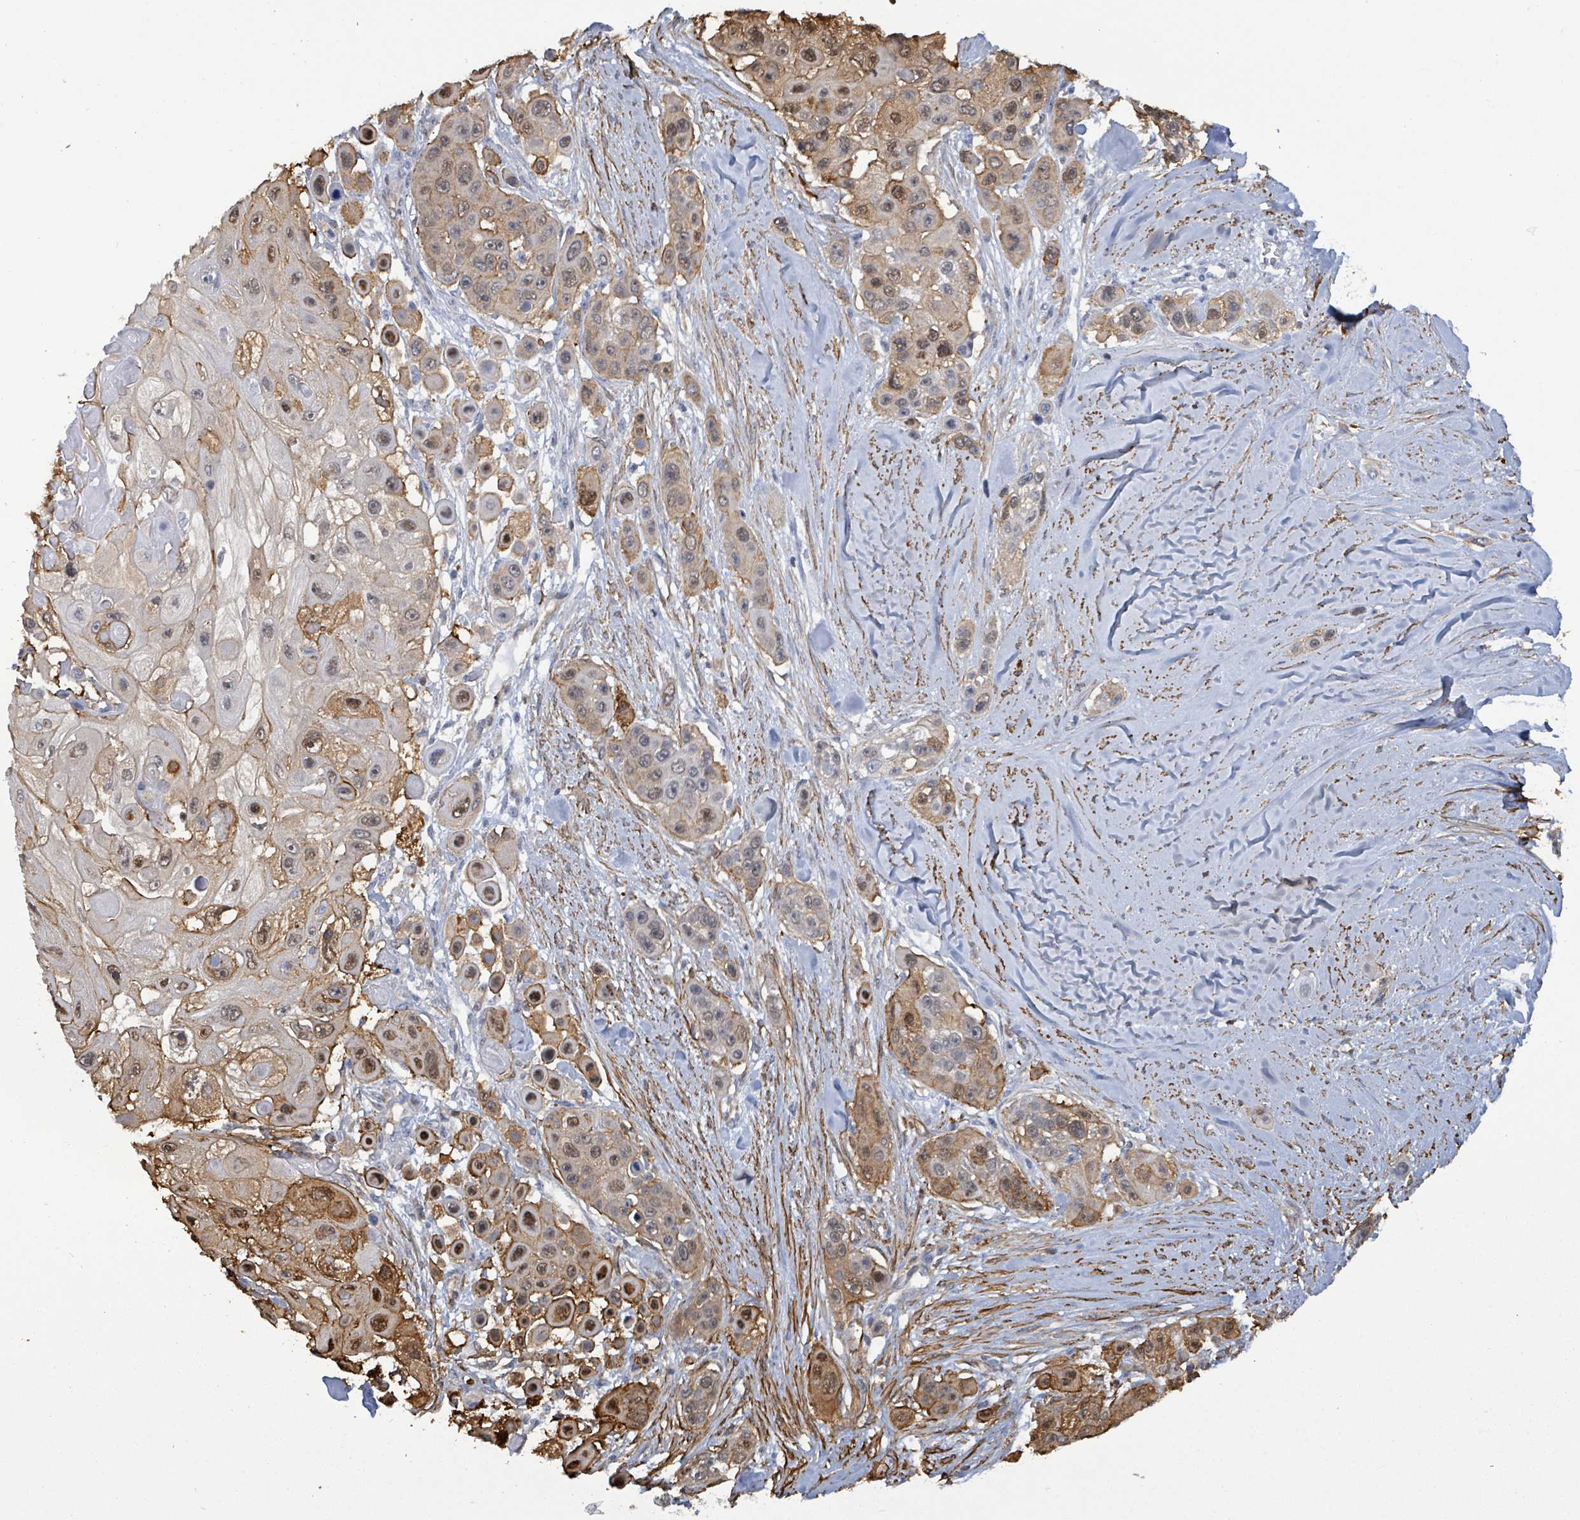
{"staining": {"intensity": "moderate", "quantity": "25%-75%", "location": "cytoplasmic/membranous,nuclear"}, "tissue": "skin cancer", "cell_type": "Tumor cells", "image_type": "cancer", "snomed": [{"axis": "morphology", "description": "Squamous cell carcinoma, NOS"}, {"axis": "topography", "description": "Skin"}], "caption": "Immunohistochemical staining of skin squamous cell carcinoma shows moderate cytoplasmic/membranous and nuclear protein expression in about 25%-75% of tumor cells.", "gene": "PRKRIP1", "patient": {"sex": "male", "age": 67}}